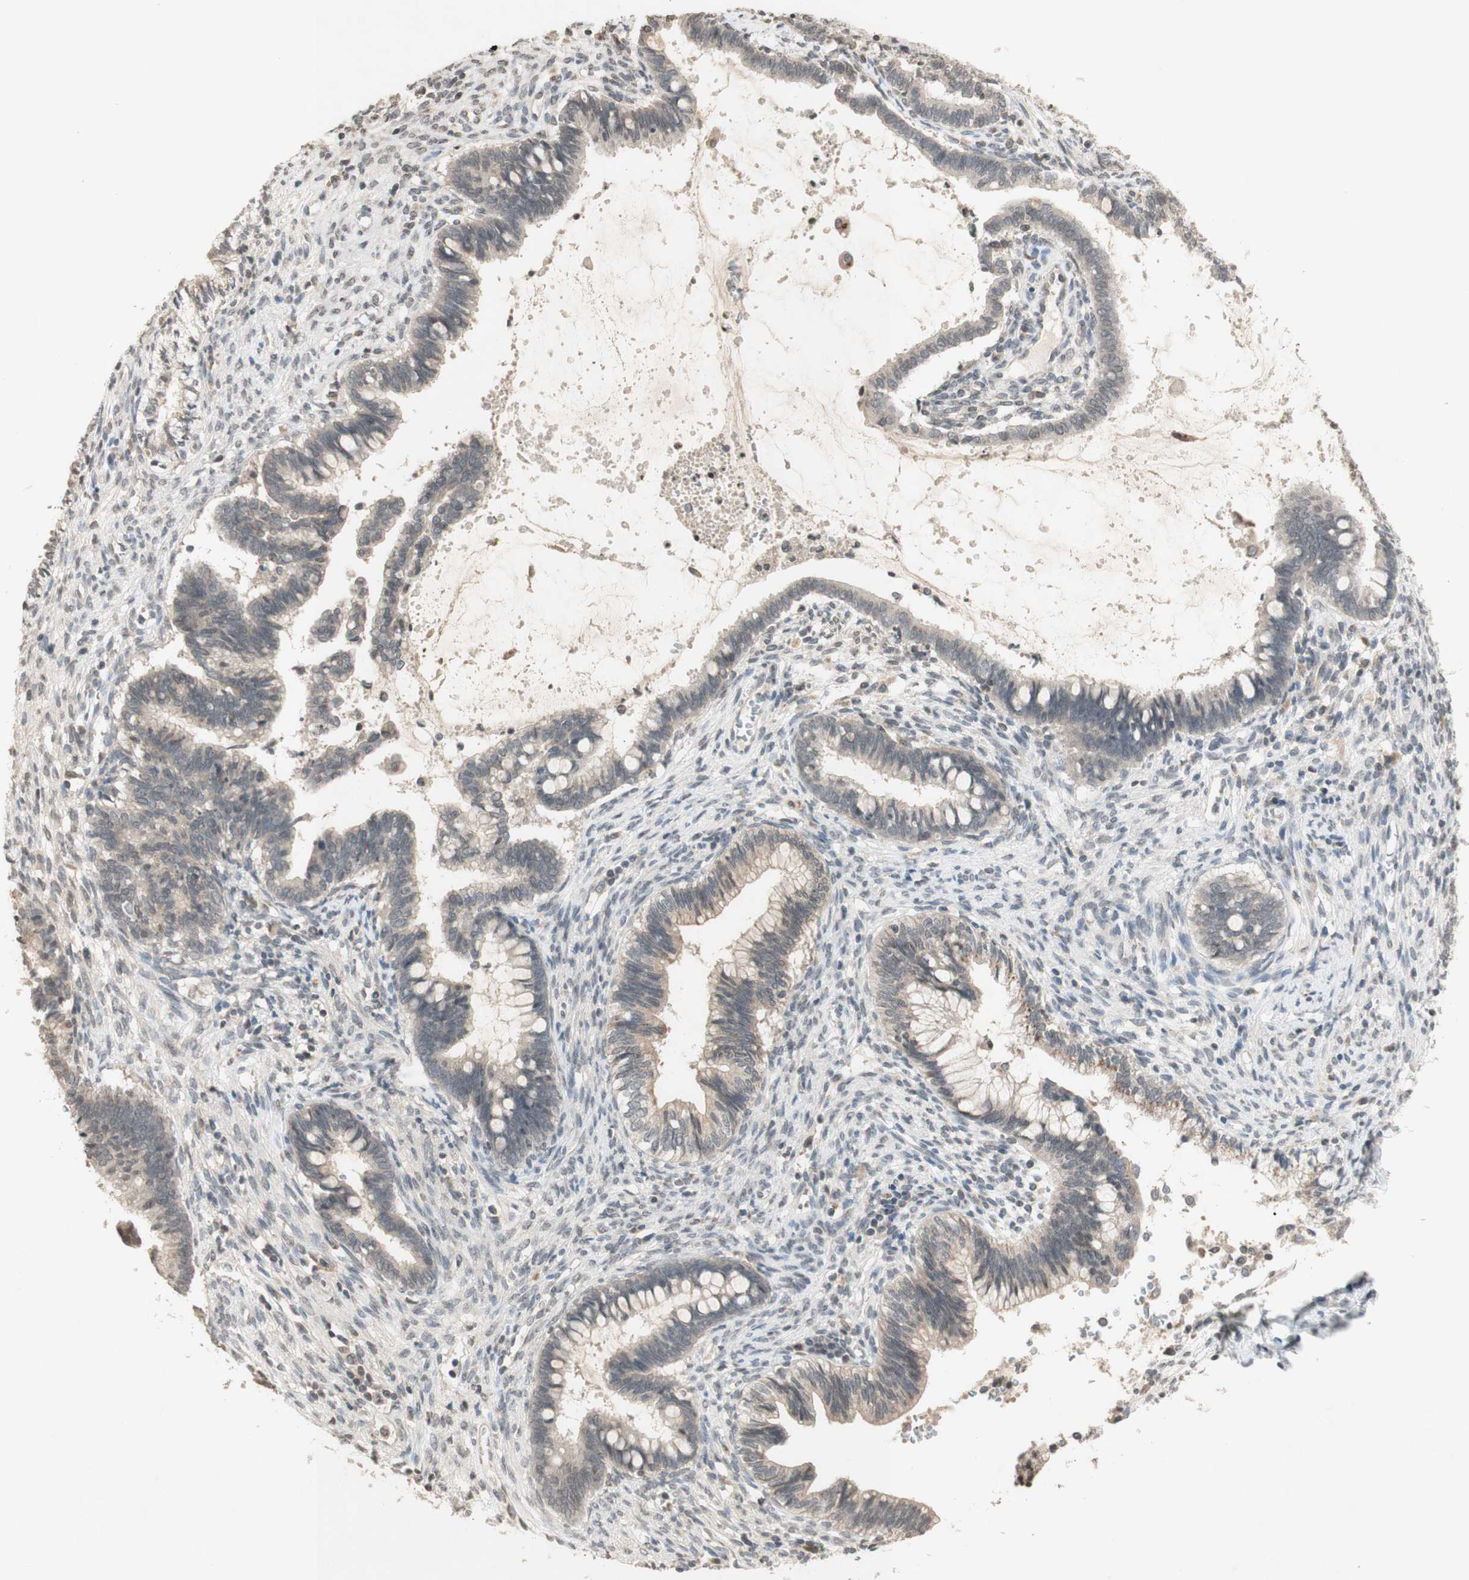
{"staining": {"intensity": "moderate", "quantity": "25%-75%", "location": "cytoplasmic/membranous"}, "tissue": "cervical cancer", "cell_type": "Tumor cells", "image_type": "cancer", "snomed": [{"axis": "morphology", "description": "Adenocarcinoma, NOS"}, {"axis": "topography", "description": "Cervix"}], "caption": "IHC (DAB (3,3'-diaminobenzidine)) staining of human cervical cancer reveals moderate cytoplasmic/membranous protein staining in about 25%-75% of tumor cells. Using DAB (brown) and hematoxylin (blue) stains, captured at high magnification using brightfield microscopy.", "gene": "GLI1", "patient": {"sex": "female", "age": 44}}